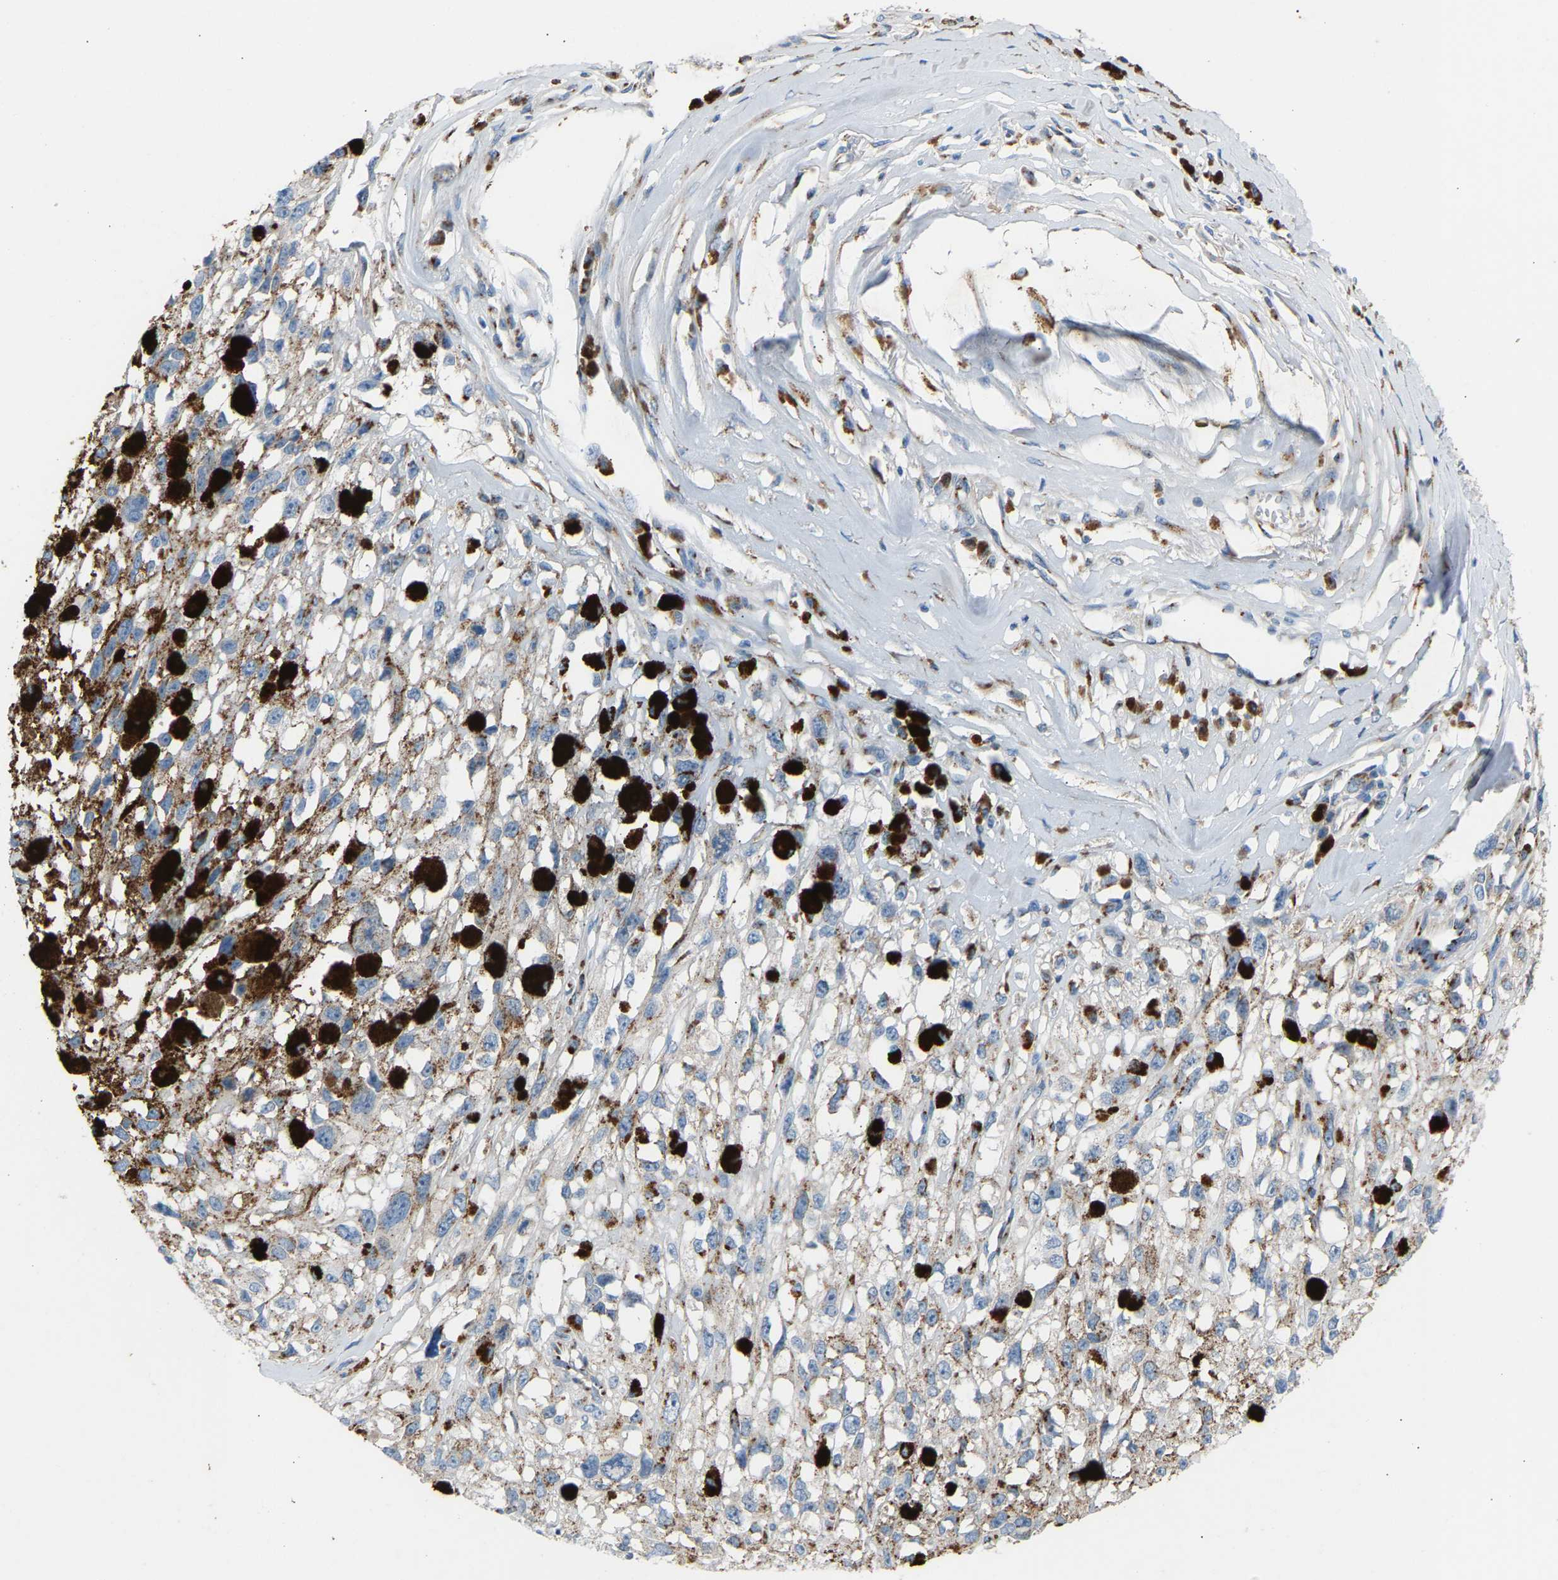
{"staining": {"intensity": "weak", "quantity": "25%-75%", "location": "cytoplasmic/membranous"}, "tissue": "melanoma", "cell_type": "Tumor cells", "image_type": "cancer", "snomed": [{"axis": "morphology", "description": "Malignant melanoma, Metastatic site"}, {"axis": "topography", "description": "Lymph node"}], "caption": "IHC histopathology image of human malignant melanoma (metastatic site) stained for a protein (brown), which demonstrates low levels of weak cytoplasmic/membranous expression in approximately 25%-75% of tumor cells.", "gene": "CYREN", "patient": {"sex": "male", "age": 59}}